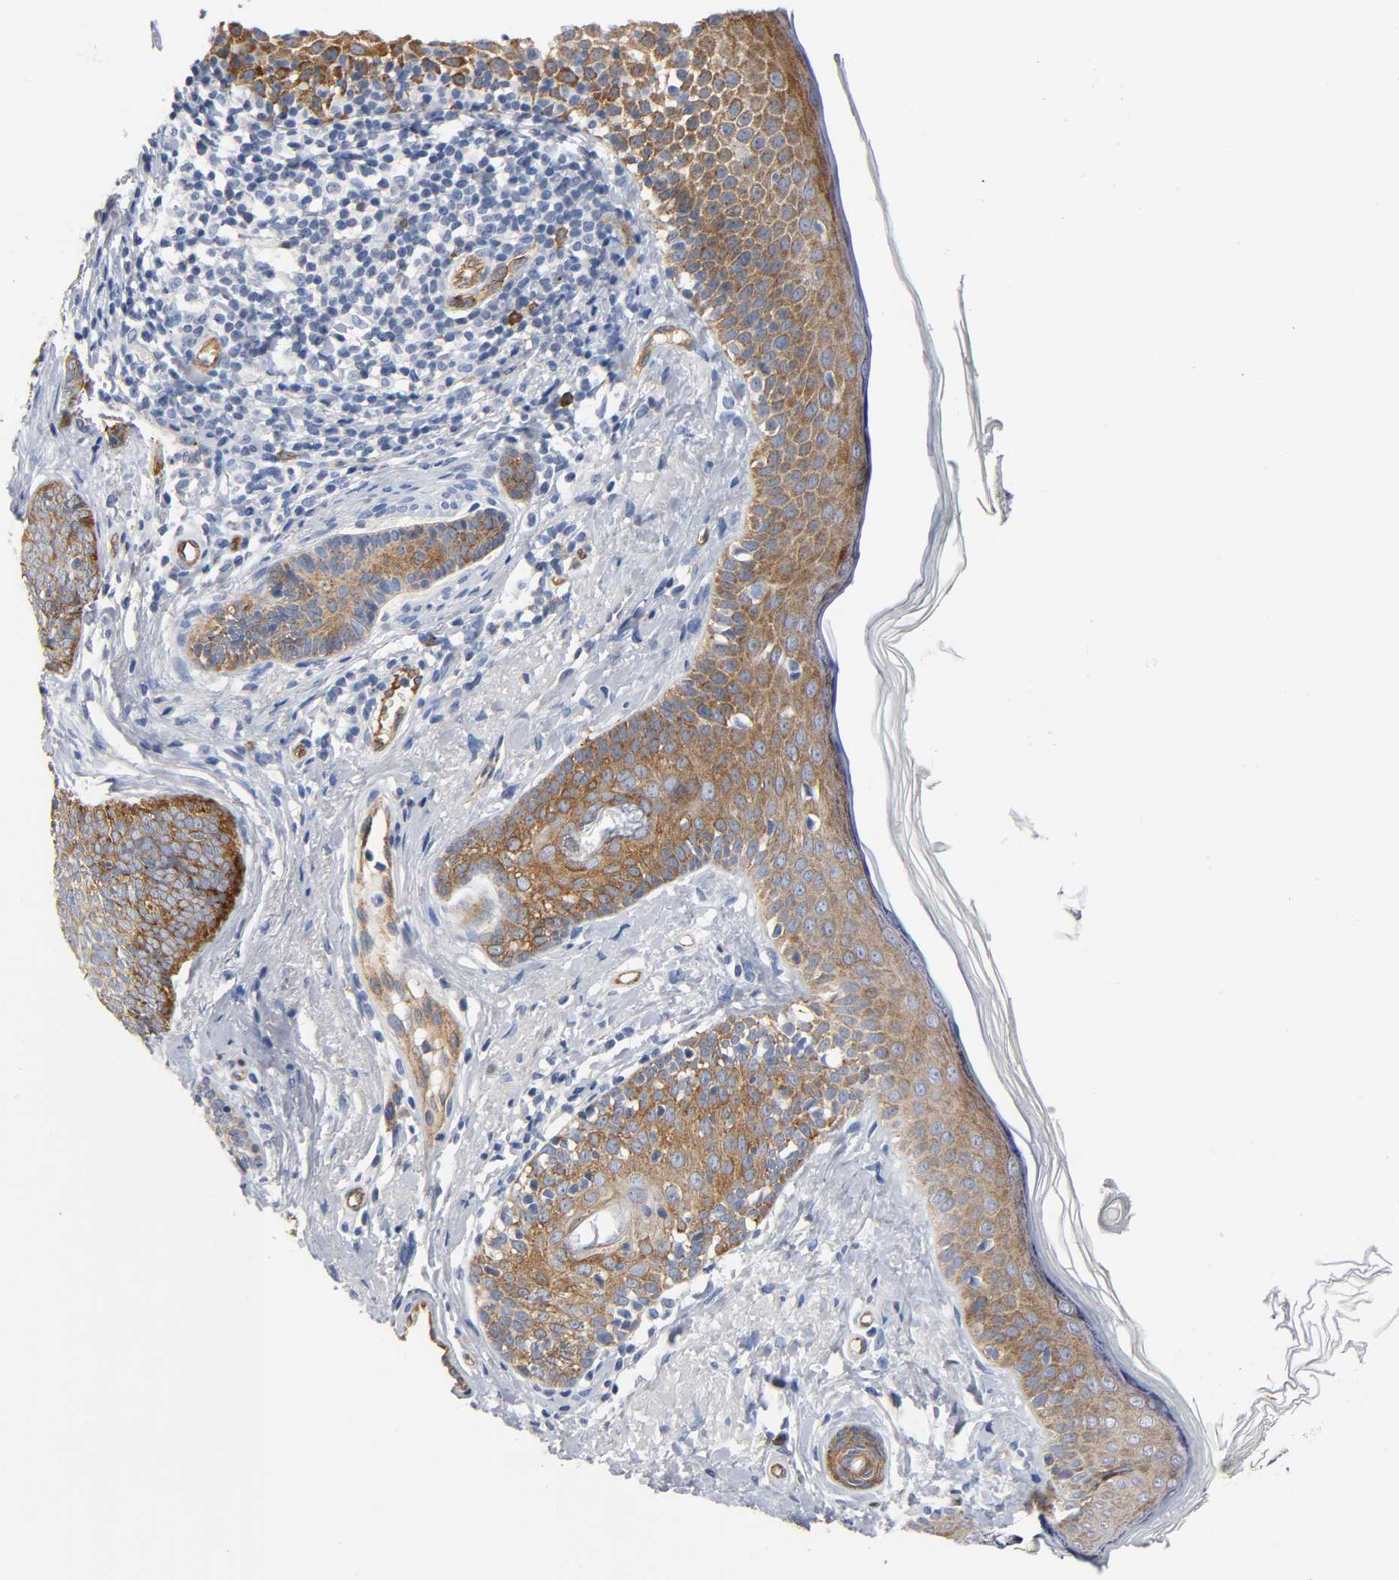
{"staining": {"intensity": "moderate", "quantity": ">75%", "location": "cytoplasmic/membranous"}, "tissue": "skin cancer", "cell_type": "Tumor cells", "image_type": "cancer", "snomed": [{"axis": "morphology", "description": "Normal tissue, NOS"}, {"axis": "morphology", "description": "Basal cell carcinoma"}, {"axis": "topography", "description": "Skin"}], "caption": "This photomicrograph displays IHC staining of skin cancer (basal cell carcinoma), with medium moderate cytoplasmic/membranous expression in about >75% of tumor cells.", "gene": "CD2AP", "patient": {"sex": "female", "age": 69}}